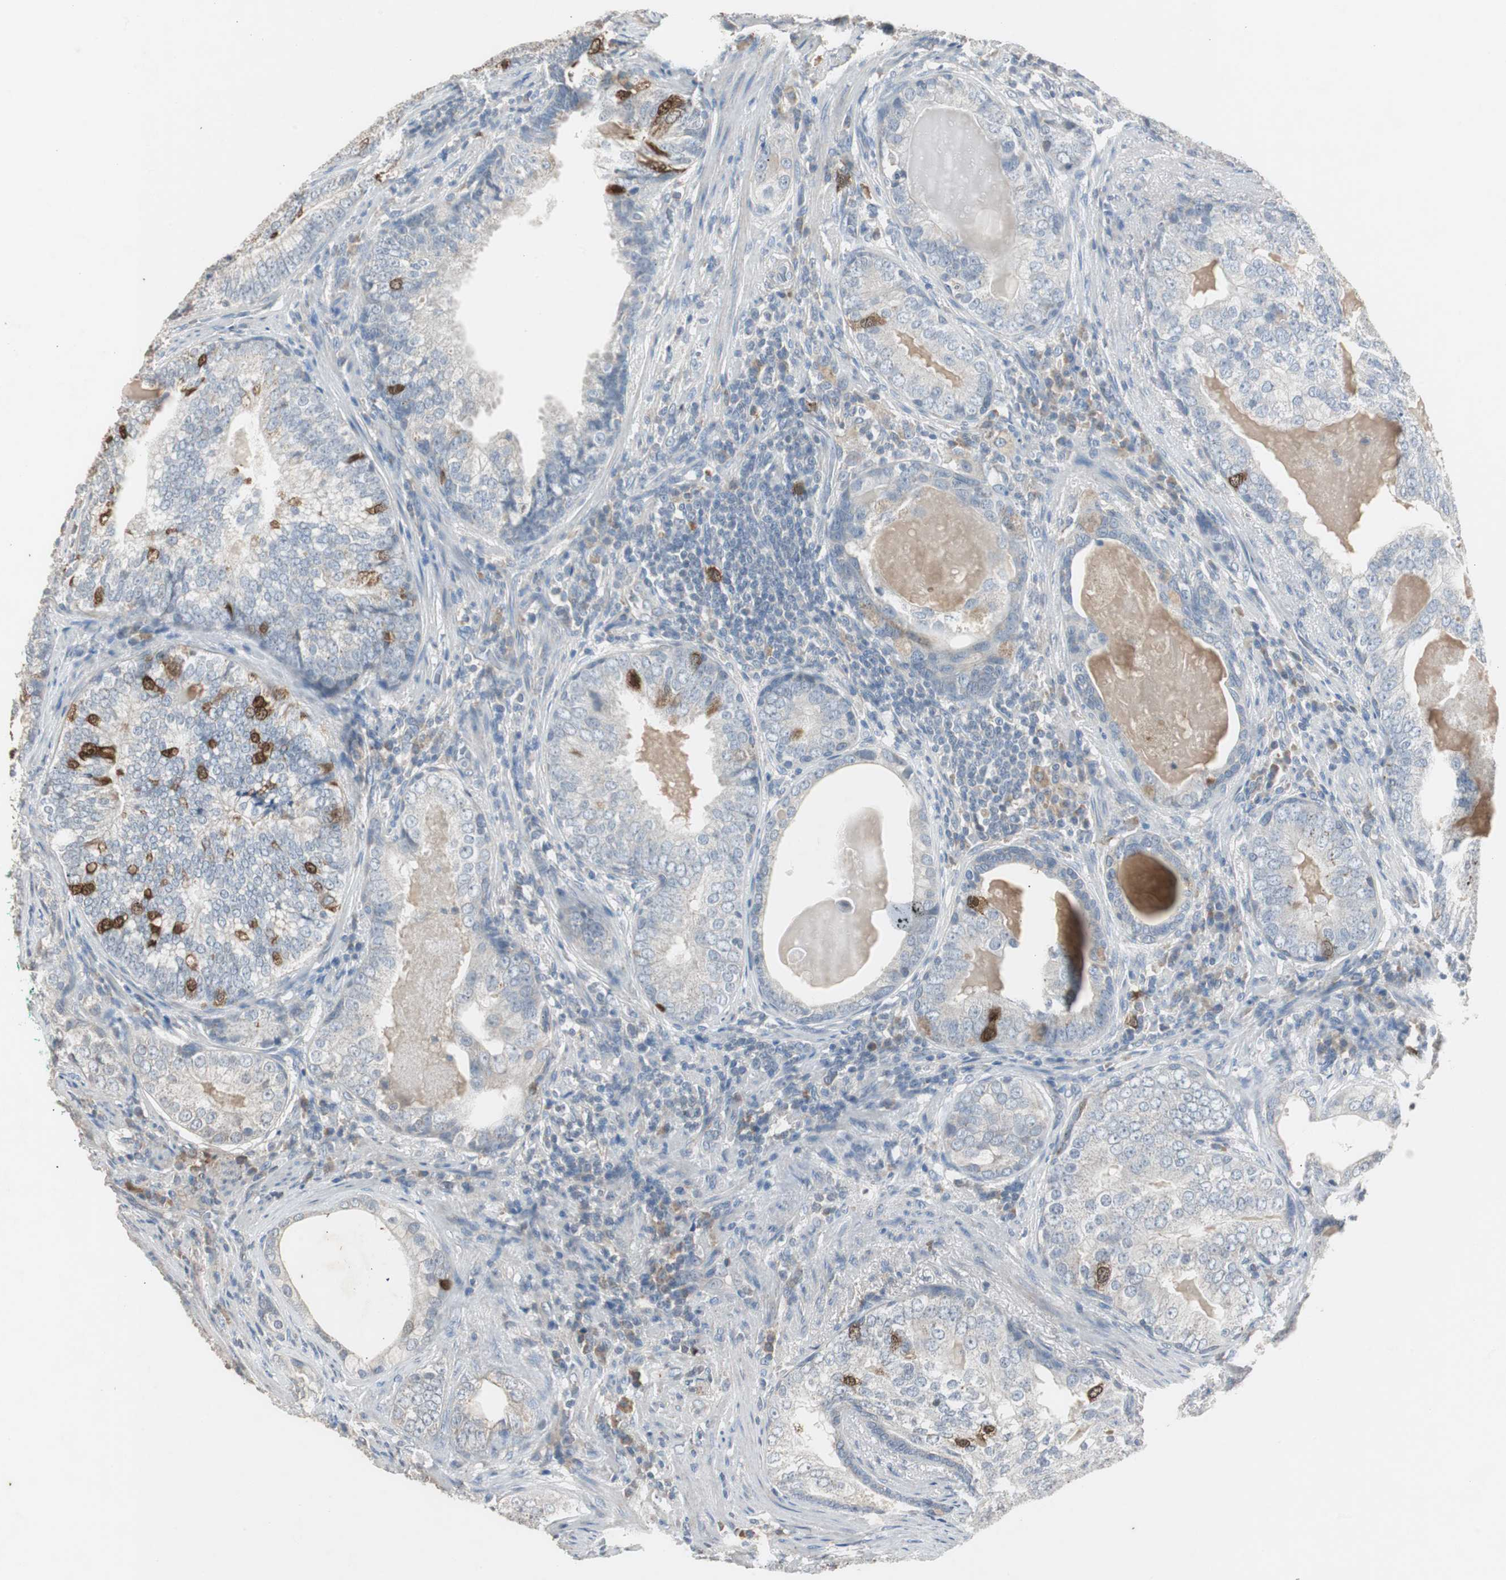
{"staining": {"intensity": "strong", "quantity": "<25%", "location": "cytoplasmic/membranous"}, "tissue": "prostate cancer", "cell_type": "Tumor cells", "image_type": "cancer", "snomed": [{"axis": "morphology", "description": "Adenocarcinoma, High grade"}, {"axis": "topography", "description": "Prostate"}], "caption": "Human prostate high-grade adenocarcinoma stained for a protein (brown) shows strong cytoplasmic/membranous positive positivity in about <25% of tumor cells.", "gene": "TK1", "patient": {"sex": "male", "age": 66}}